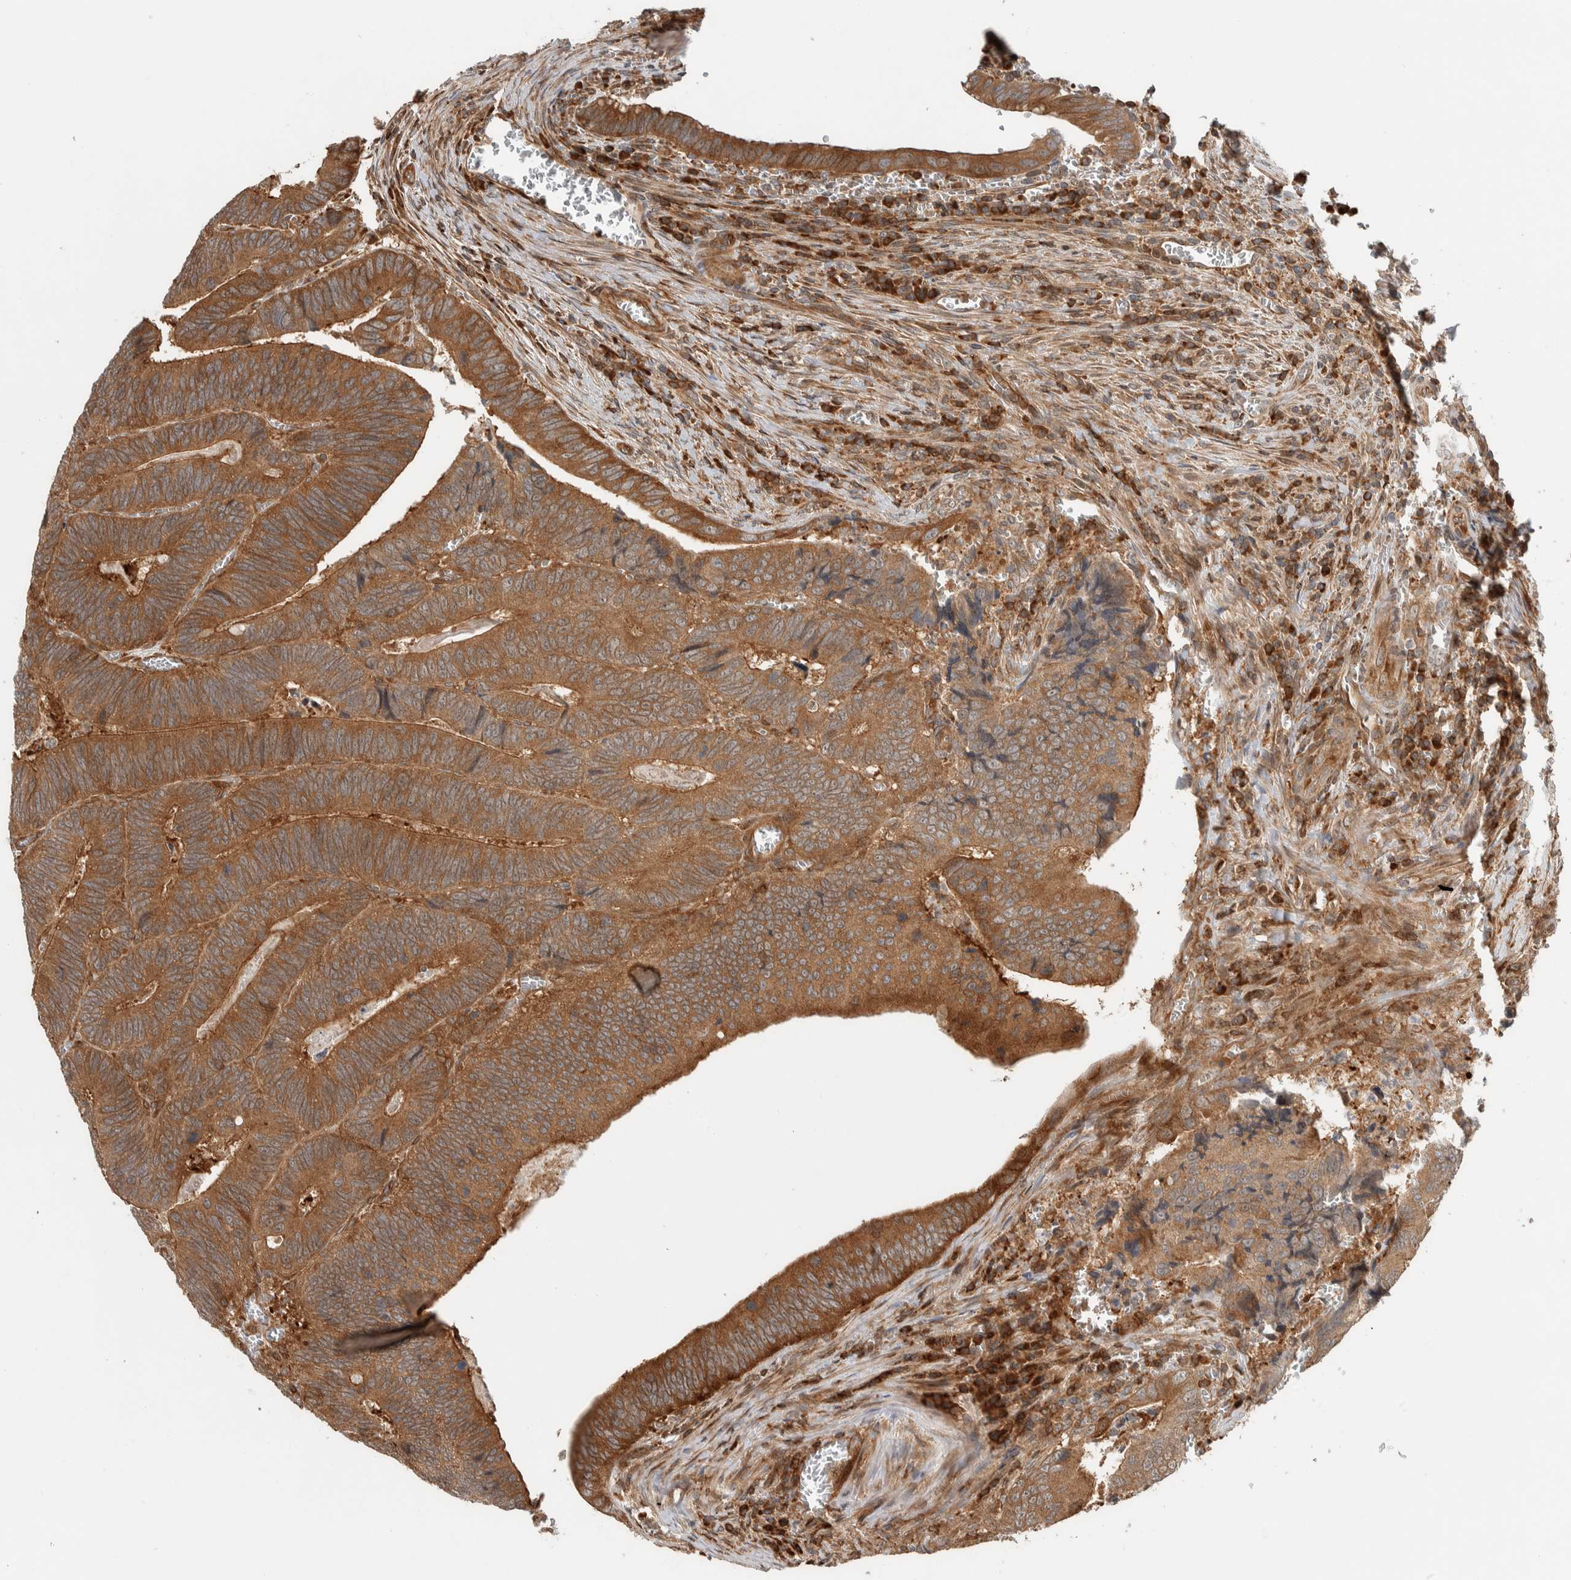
{"staining": {"intensity": "moderate", "quantity": ">75%", "location": "cytoplasmic/membranous"}, "tissue": "colorectal cancer", "cell_type": "Tumor cells", "image_type": "cancer", "snomed": [{"axis": "morphology", "description": "Inflammation, NOS"}, {"axis": "morphology", "description": "Adenocarcinoma, NOS"}, {"axis": "topography", "description": "Colon"}], "caption": "This image demonstrates immunohistochemistry staining of human colorectal cancer (adenocarcinoma), with medium moderate cytoplasmic/membranous expression in approximately >75% of tumor cells.", "gene": "CNTROB", "patient": {"sex": "male", "age": 72}}